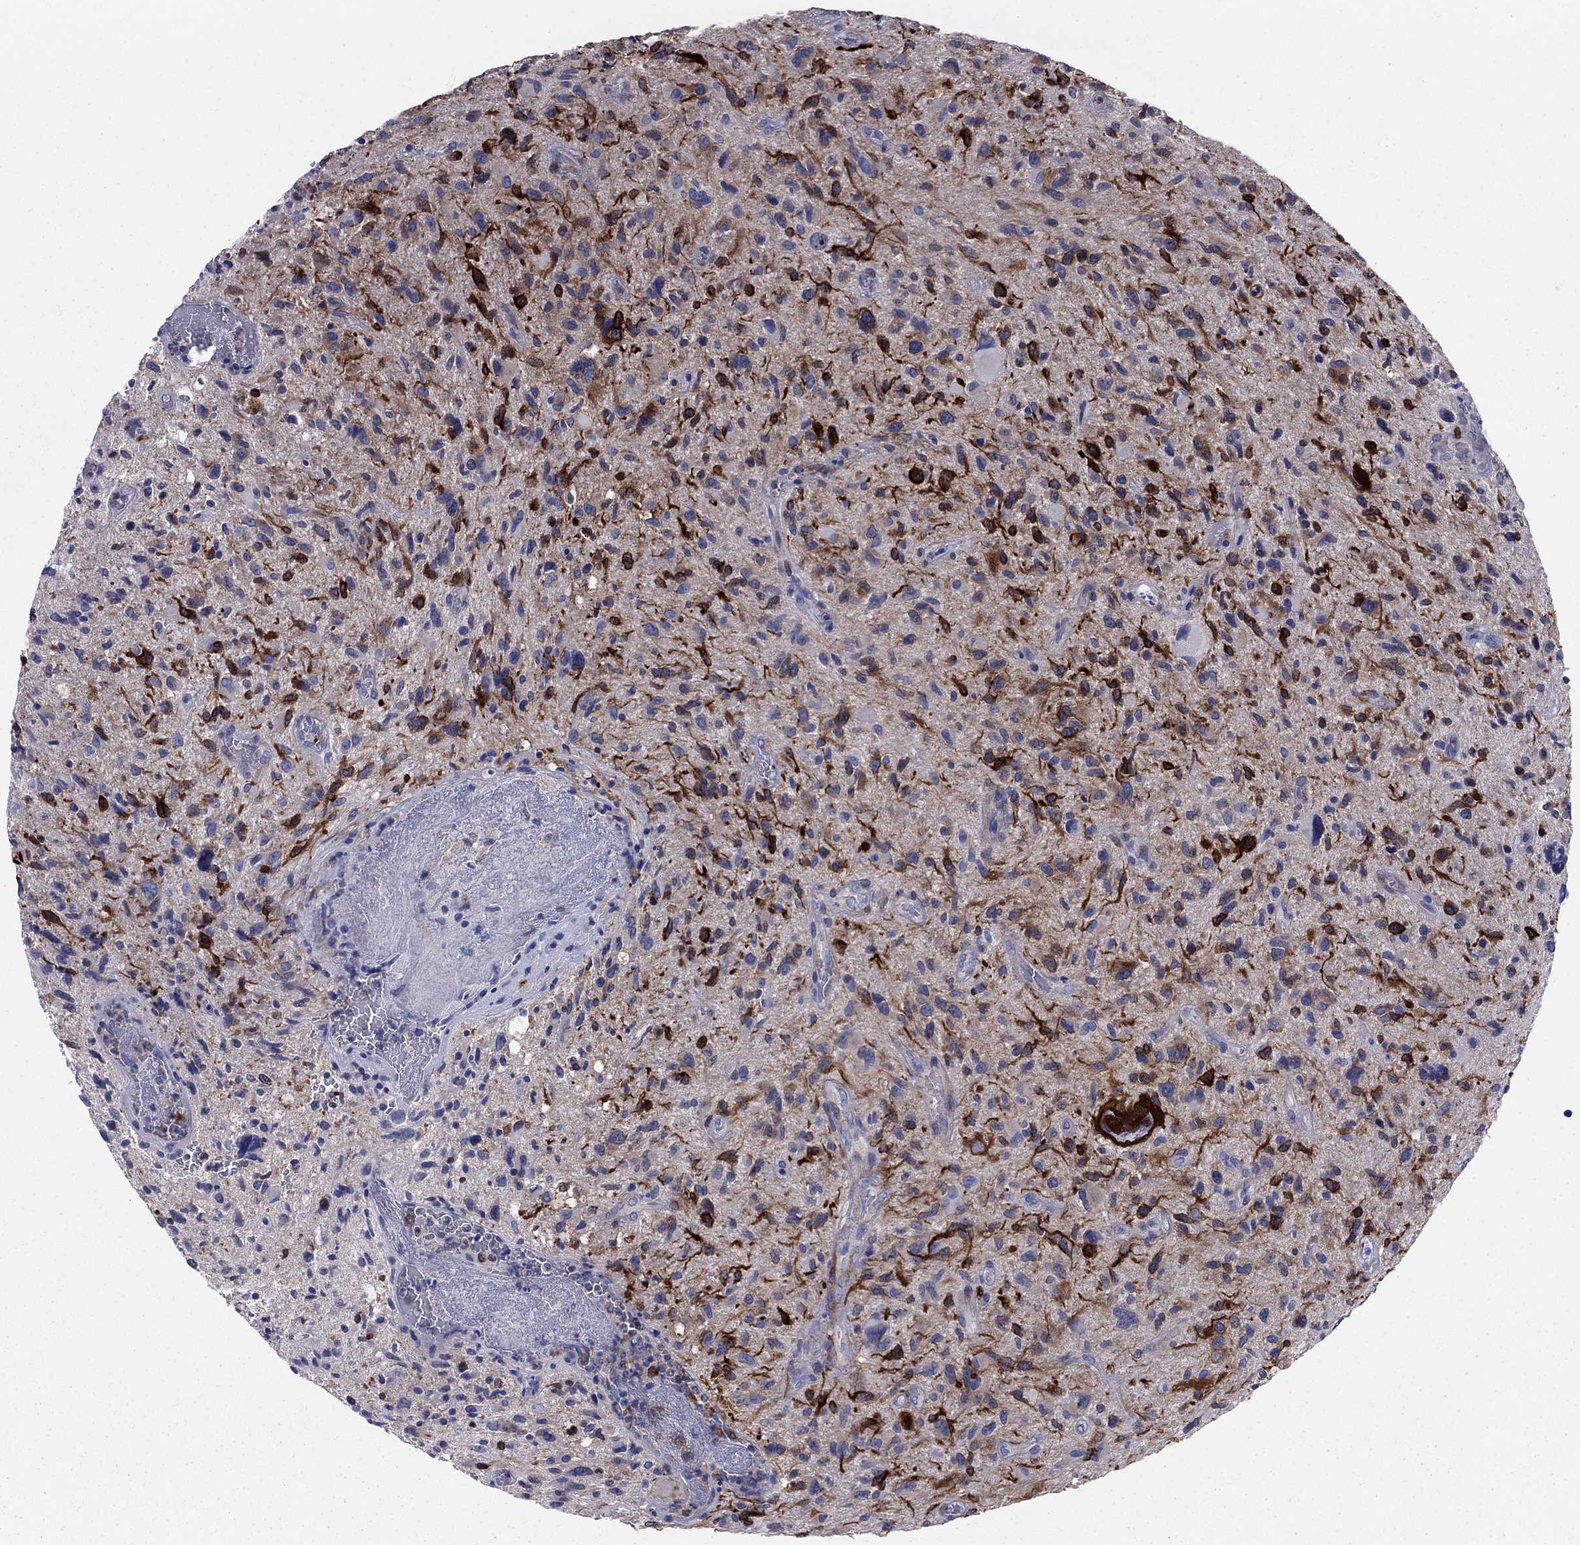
{"staining": {"intensity": "strong", "quantity": "25%-75%", "location": "cytoplasmic/membranous,nuclear"}, "tissue": "glioma", "cell_type": "Tumor cells", "image_type": "cancer", "snomed": [{"axis": "morphology", "description": "Glioma, malignant, NOS"}, {"axis": "morphology", "description": "Glioma, malignant, High grade"}, {"axis": "topography", "description": "Brain"}], "caption": "About 25%-75% of tumor cells in human glioma reveal strong cytoplasmic/membranous and nuclear protein staining as visualized by brown immunohistochemical staining.", "gene": "STMN1", "patient": {"sex": "female", "age": 71}}